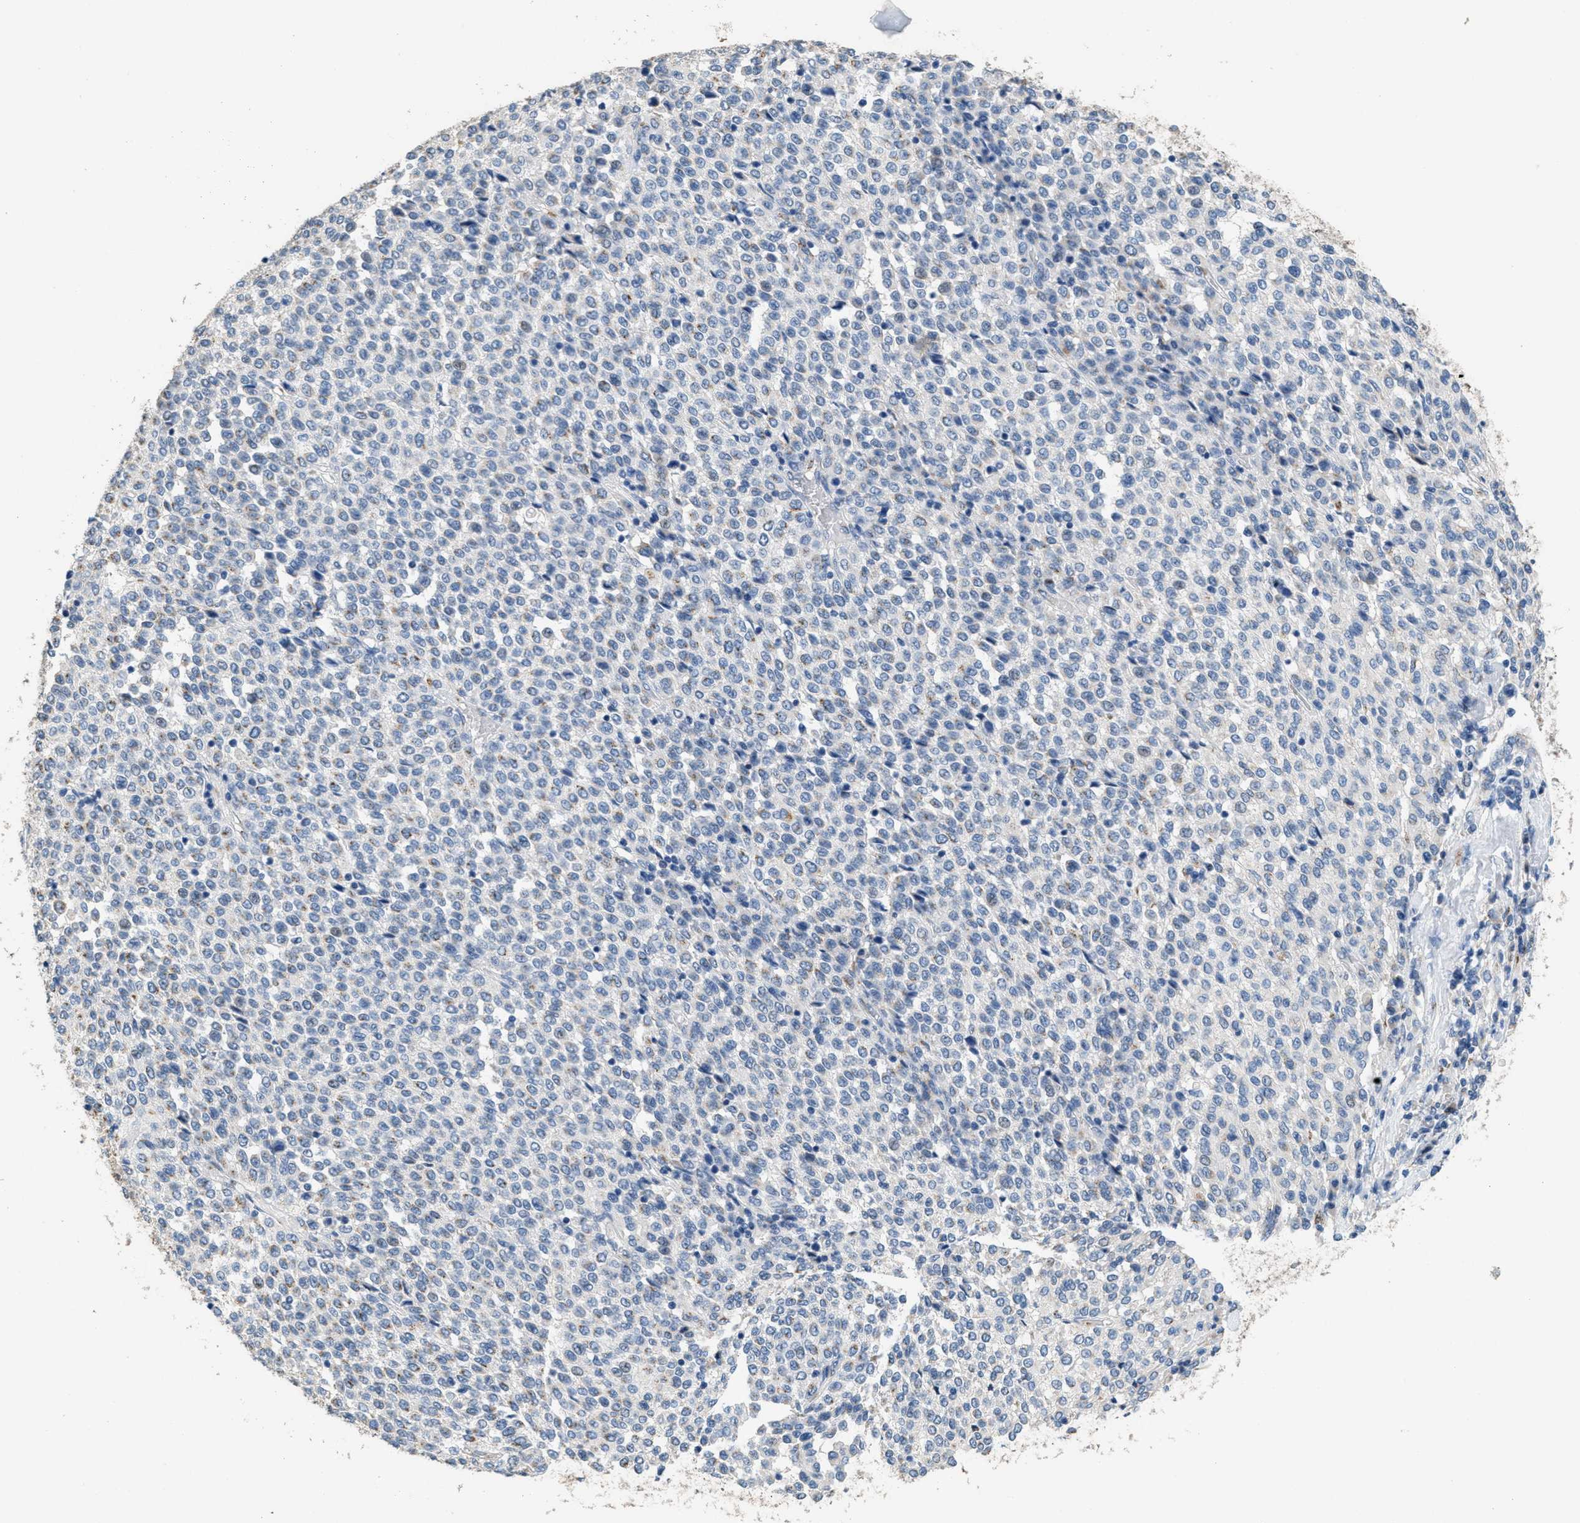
{"staining": {"intensity": "negative", "quantity": "none", "location": "none"}, "tissue": "melanoma", "cell_type": "Tumor cells", "image_type": "cancer", "snomed": [{"axis": "morphology", "description": "Malignant melanoma, Metastatic site"}, {"axis": "topography", "description": "Pancreas"}], "caption": "Tumor cells show no significant staining in malignant melanoma (metastatic site).", "gene": "GOLM1", "patient": {"sex": "female", "age": 30}}